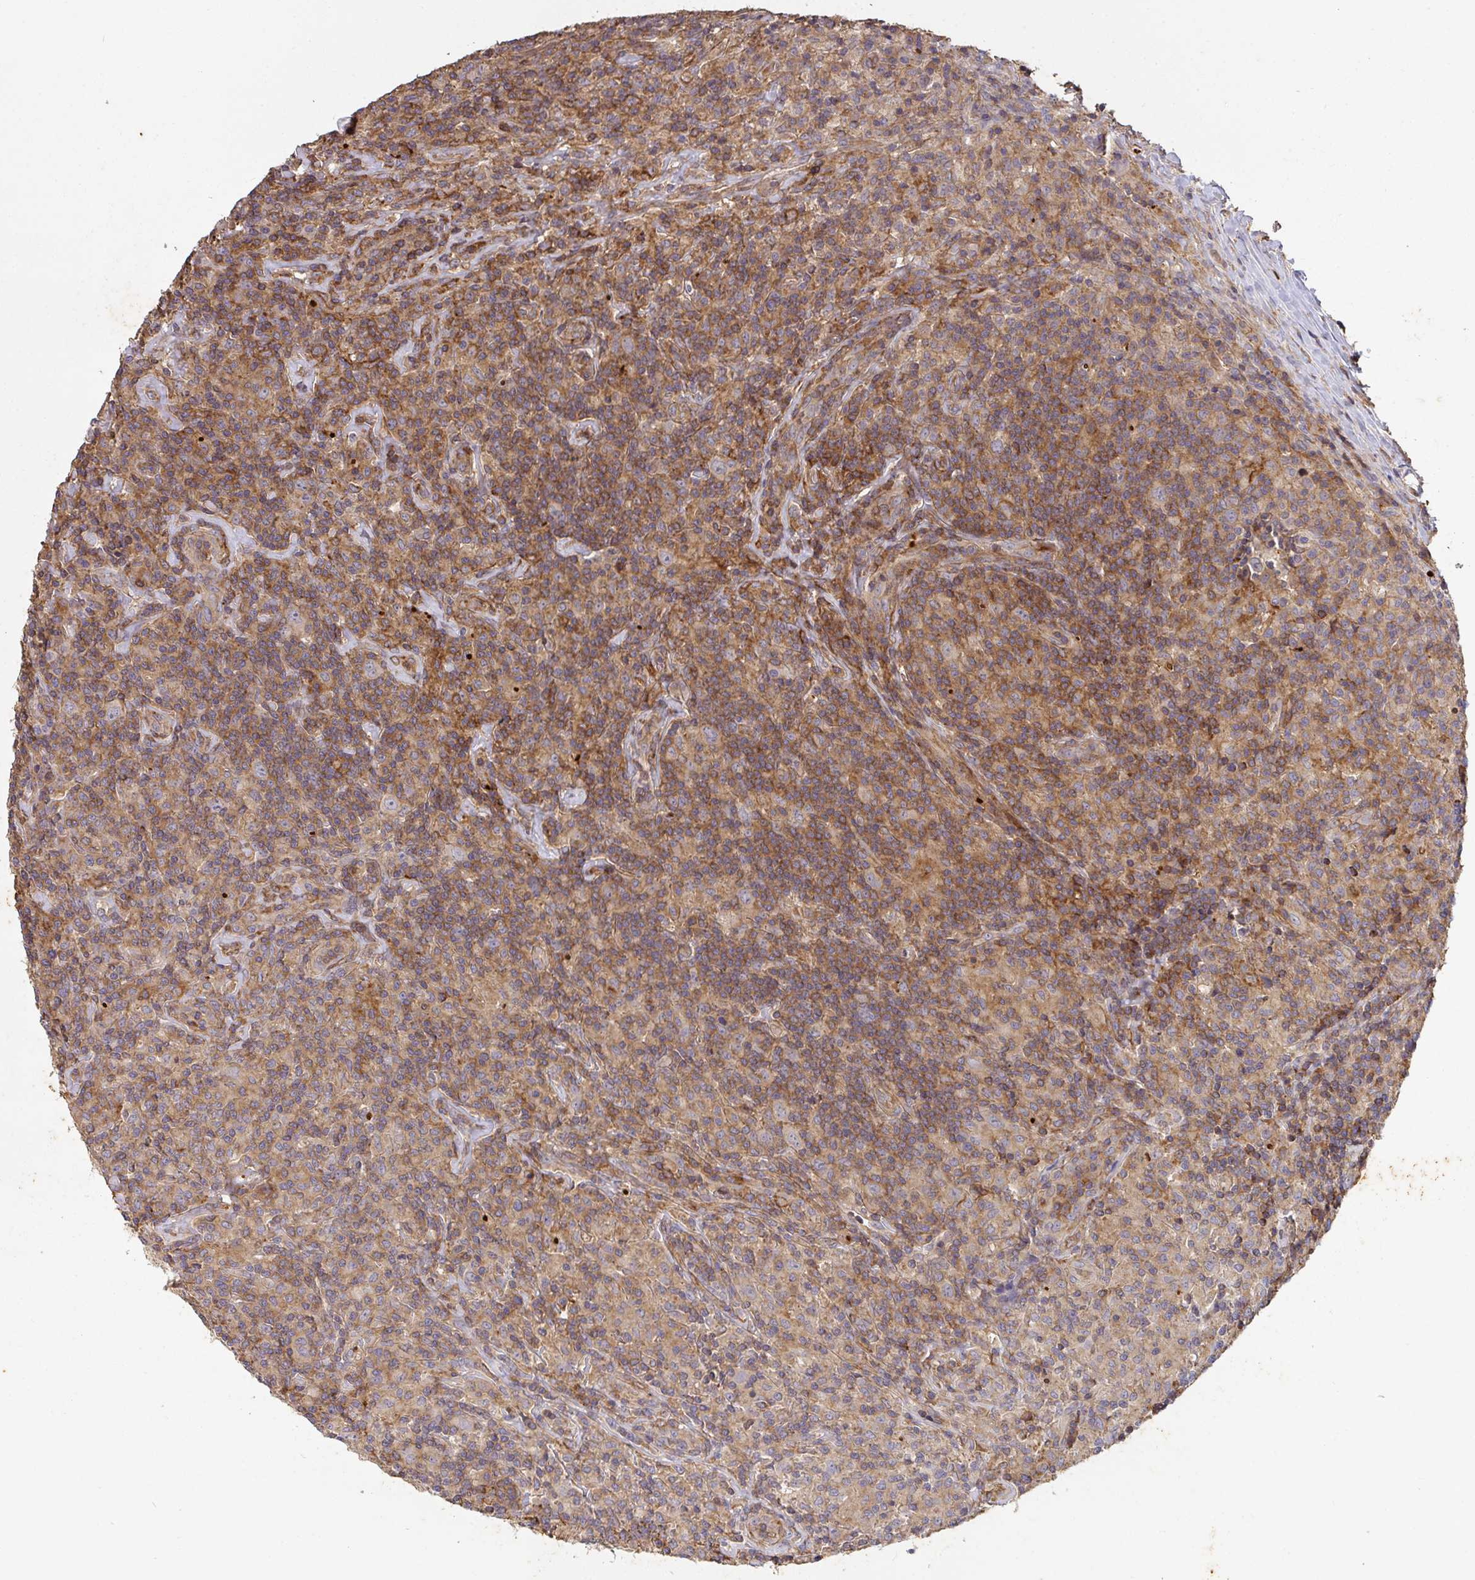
{"staining": {"intensity": "moderate", "quantity": ">75%", "location": "cytoplasmic/membranous"}, "tissue": "lymphoma", "cell_type": "Tumor cells", "image_type": "cancer", "snomed": [{"axis": "morphology", "description": "Hodgkin's disease, NOS"}, {"axis": "morphology", "description": "Hodgkin's lymphoma, nodular sclerosis"}, {"axis": "topography", "description": "Lymph node"}], "caption": "Human lymphoma stained with a brown dye reveals moderate cytoplasmic/membranous positive positivity in about >75% of tumor cells.", "gene": "TNMD", "patient": {"sex": "female", "age": 10}}